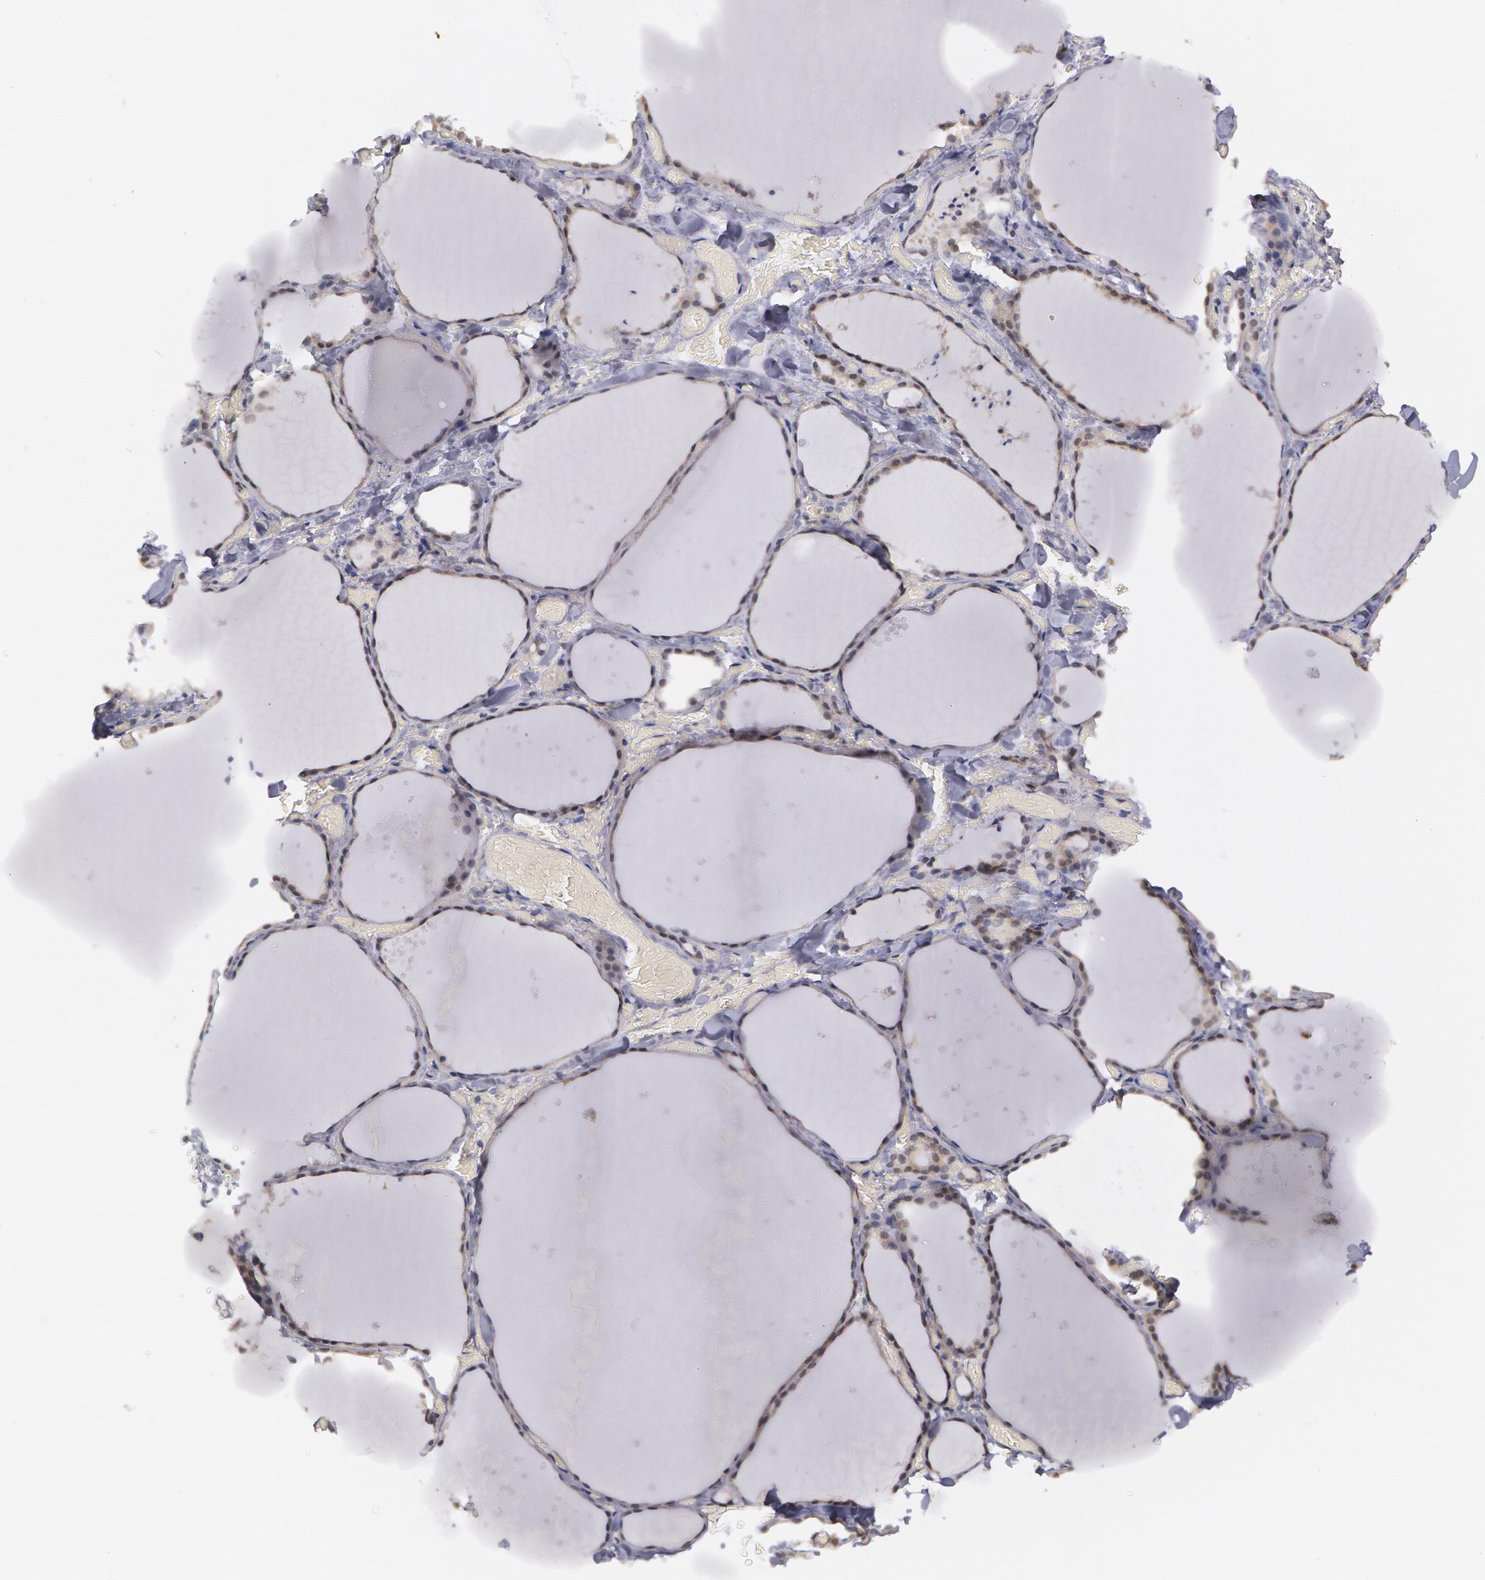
{"staining": {"intensity": "negative", "quantity": "none", "location": "none"}, "tissue": "thyroid gland", "cell_type": "Glandular cells", "image_type": "normal", "snomed": [{"axis": "morphology", "description": "Normal tissue, NOS"}, {"axis": "topography", "description": "Thyroid gland"}], "caption": "Image shows no protein positivity in glandular cells of normal thyroid gland.", "gene": "TXNRD1", "patient": {"sex": "male", "age": 34}}